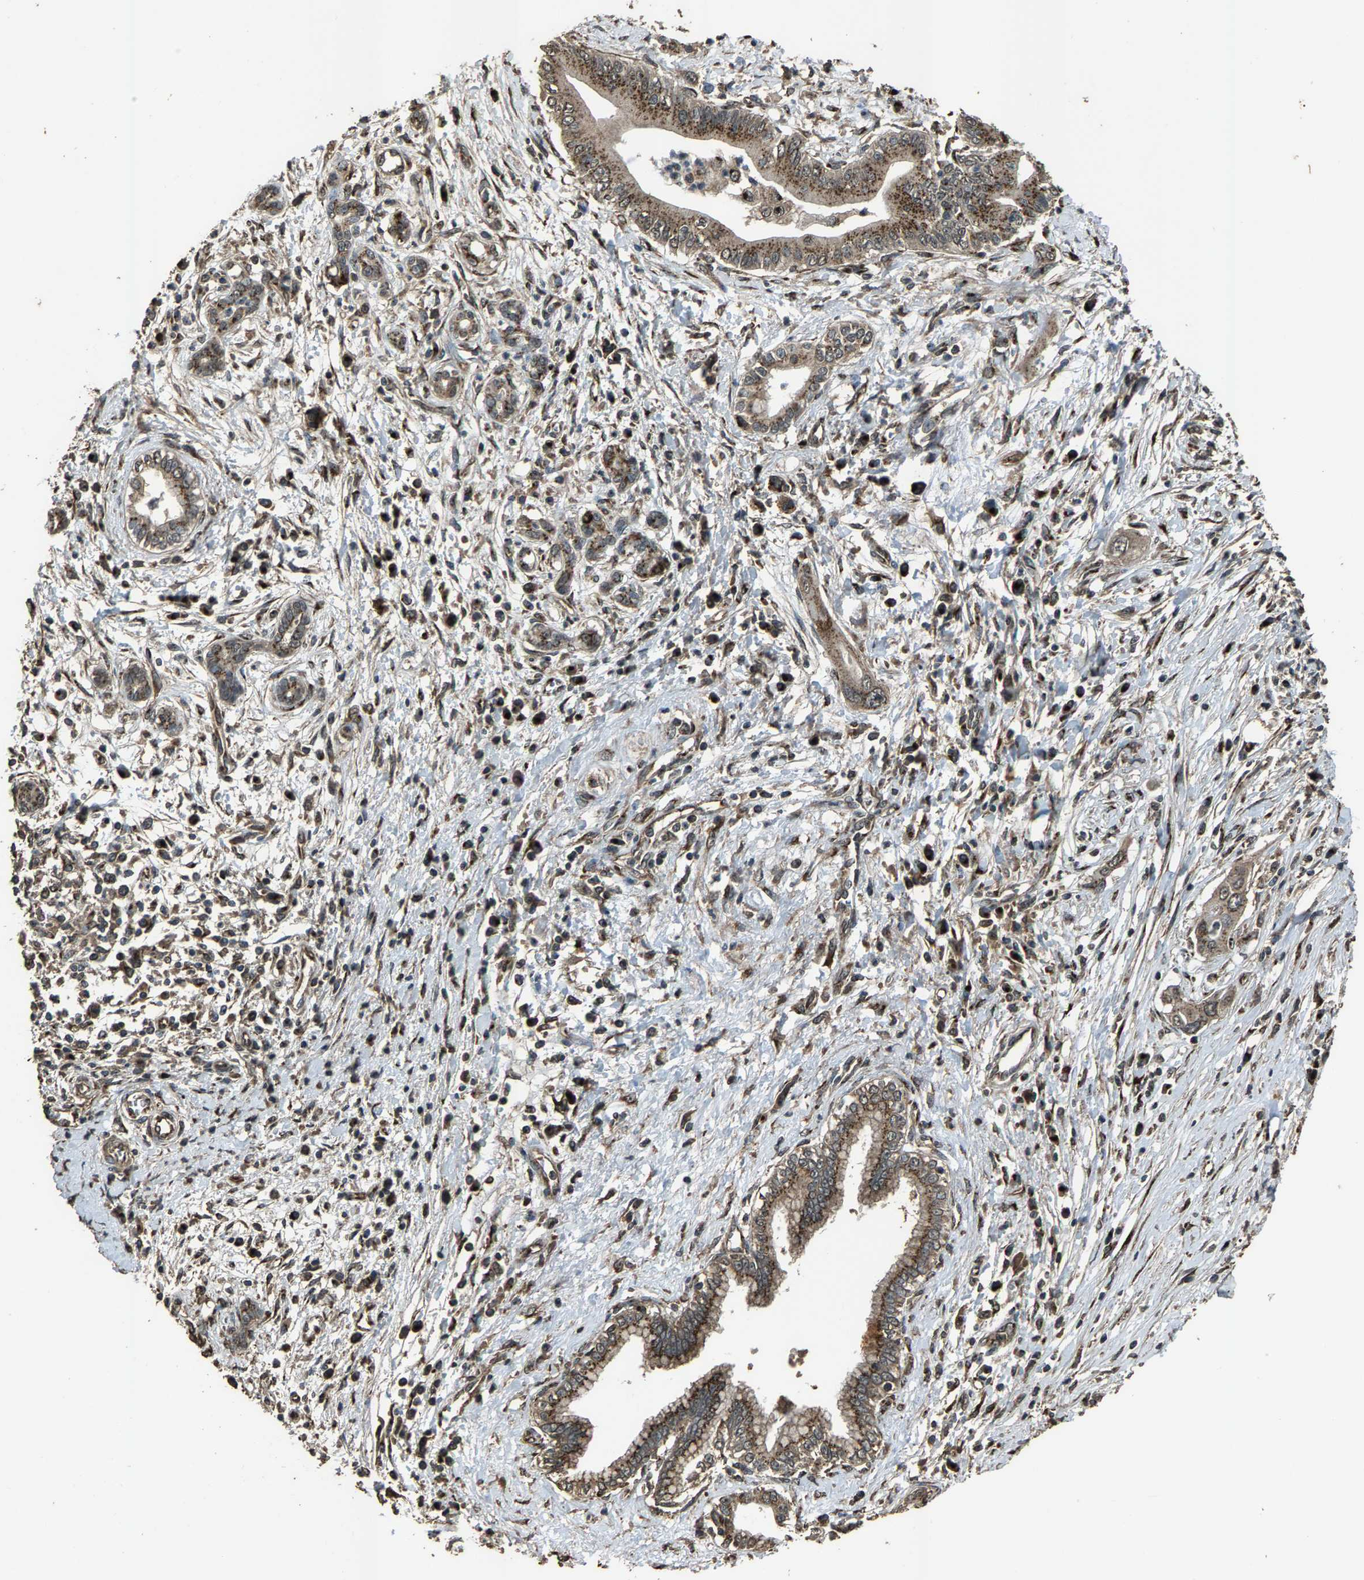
{"staining": {"intensity": "moderate", "quantity": ">75%", "location": "cytoplasmic/membranous"}, "tissue": "pancreatic cancer", "cell_type": "Tumor cells", "image_type": "cancer", "snomed": [{"axis": "morphology", "description": "Adenocarcinoma, NOS"}, {"axis": "topography", "description": "Pancreas"}], "caption": "Pancreatic adenocarcinoma tissue exhibits moderate cytoplasmic/membranous staining in approximately >75% of tumor cells", "gene": "SLC38A10", "patient": {"sex": "male", "age": 58}}